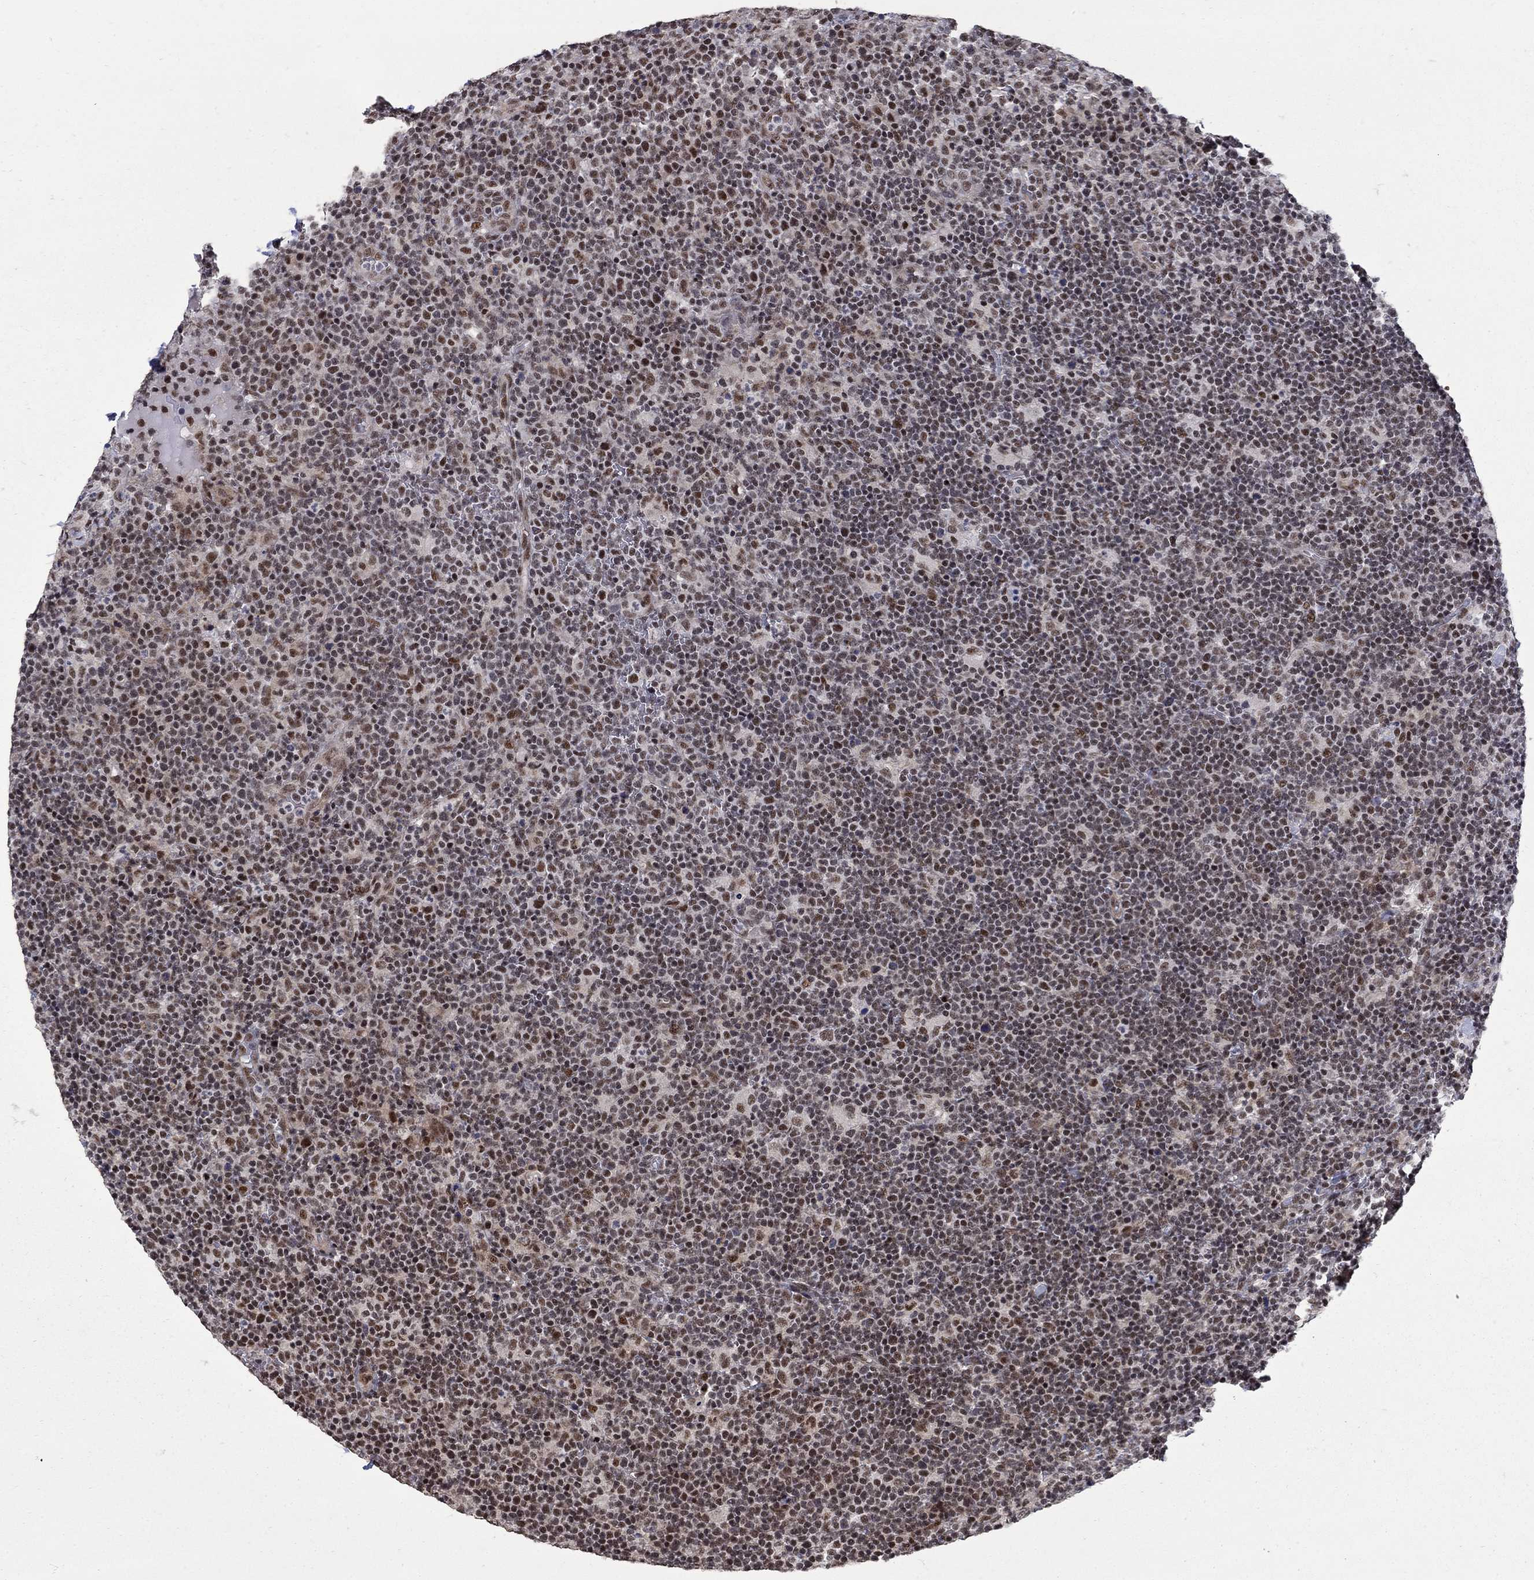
{"staining": {"intensity": "moderate", "quantity": ">75%", "location": "nuclear"}, "tissue": "lymphoma", "cell_type": "Tumor cells", "image_type": "cancer", "snomed": [{"axis": "morphology", "description": "Malignant lymphoma, non-Hodgkin's type, High grade"}, {"axis": "topography", "description": "Lymph node"}], "caption": "Moderate nuclear protein positivity is seen in approximately >75% of tumor cells in high-grade malignant lymphoma, non-Hodgkin's type.", "gene": "PNISR", "patient": {"sex": "male", "age": 61}}